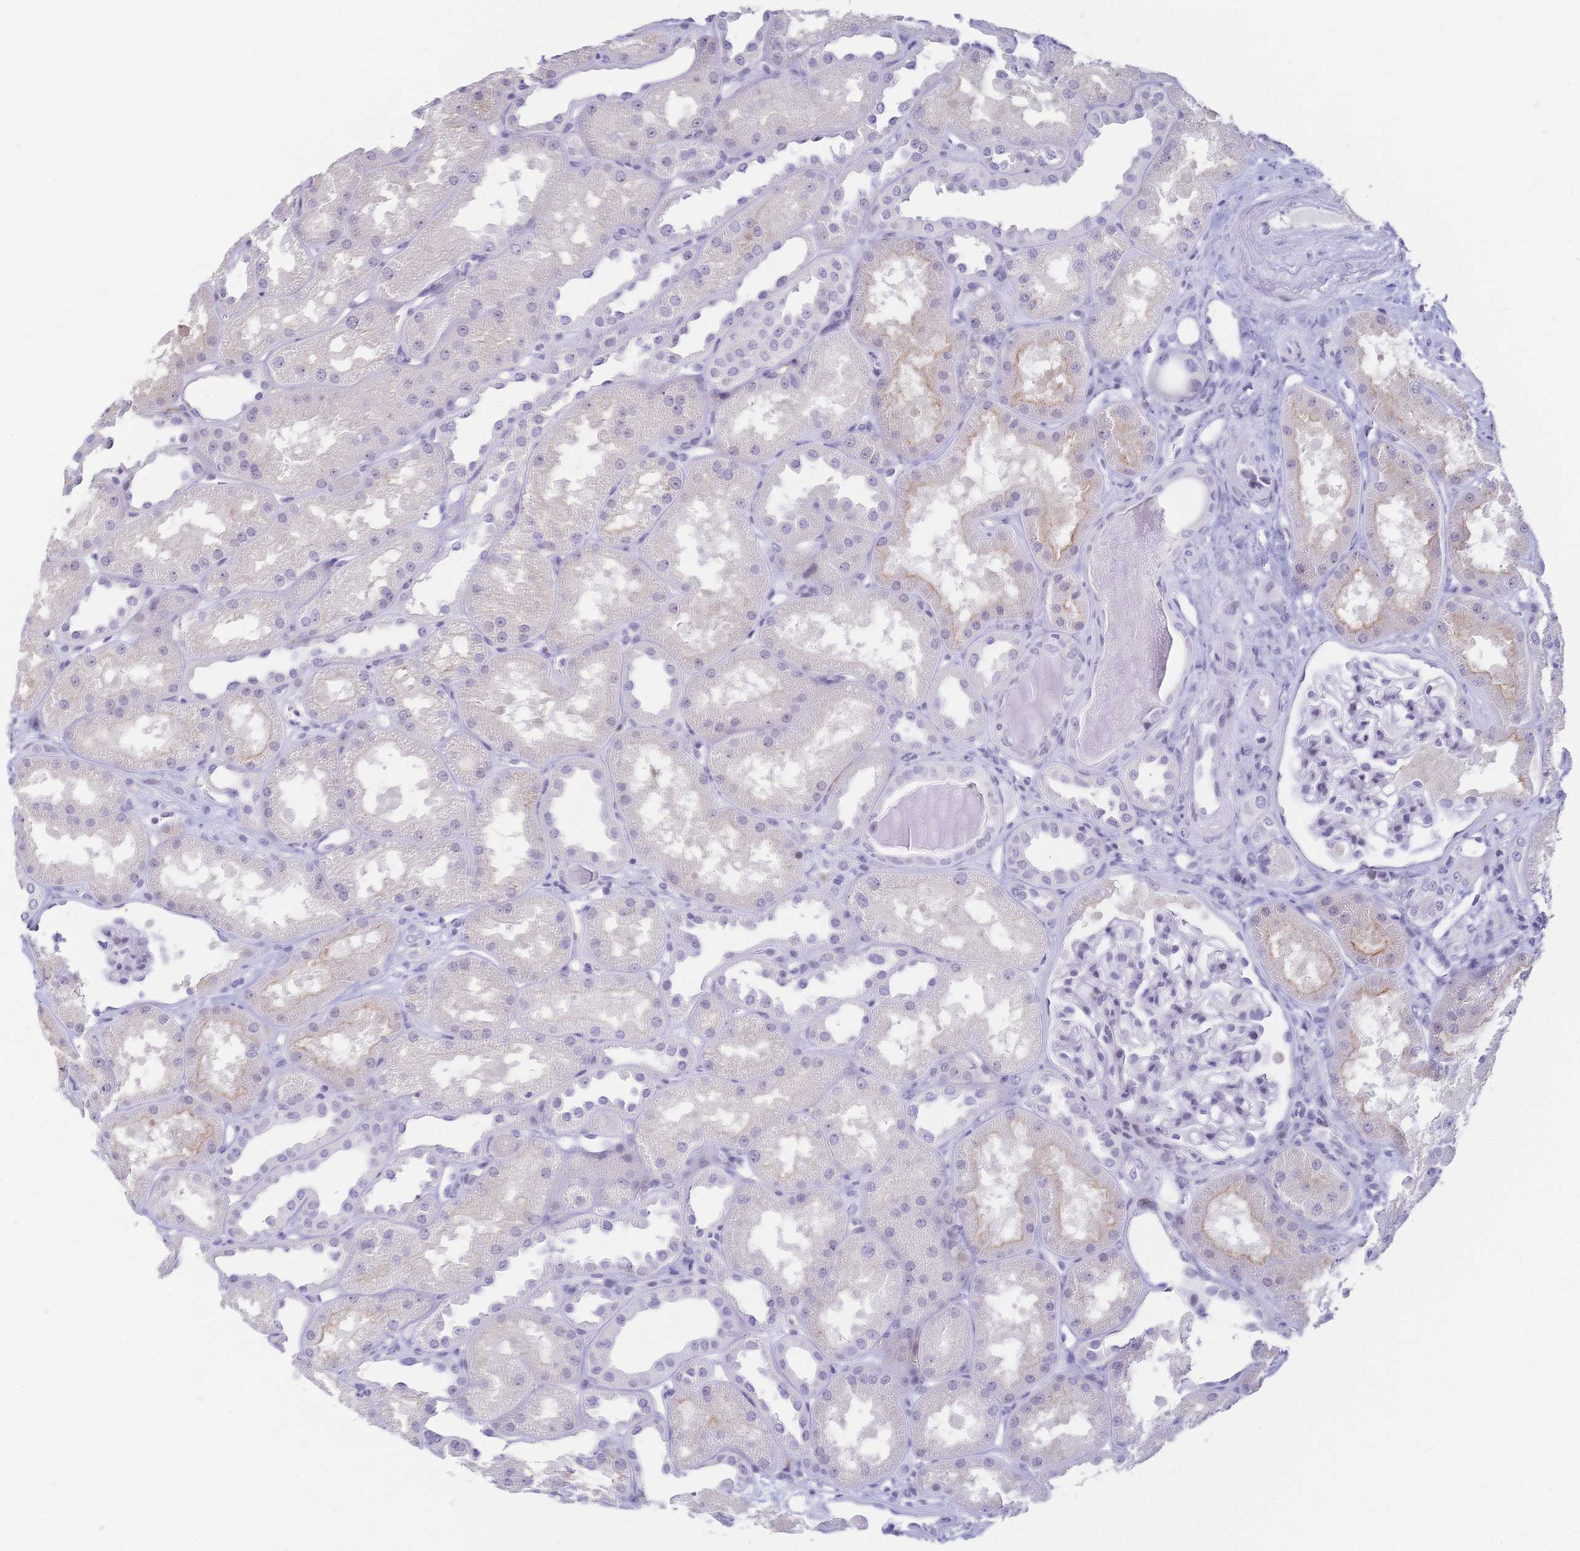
{"staining": {"intensity": "negative", "quantity": "none", "location": "none"}, "tissue": "kidney", "cell_type": "Cells in glomeruli", "image_type": "normal", "snomed": [{"axis": "morphology", "description": "Normal tissue, NOS"}, {"axis": "topography", "description": "Kidney"}], "caption": "Immunohistochemical staining of normal kidney demonstrates no significant expression in cells in glomeruli.", "gene": "CR2", "patient": {"sex": "male", "age": 61}}